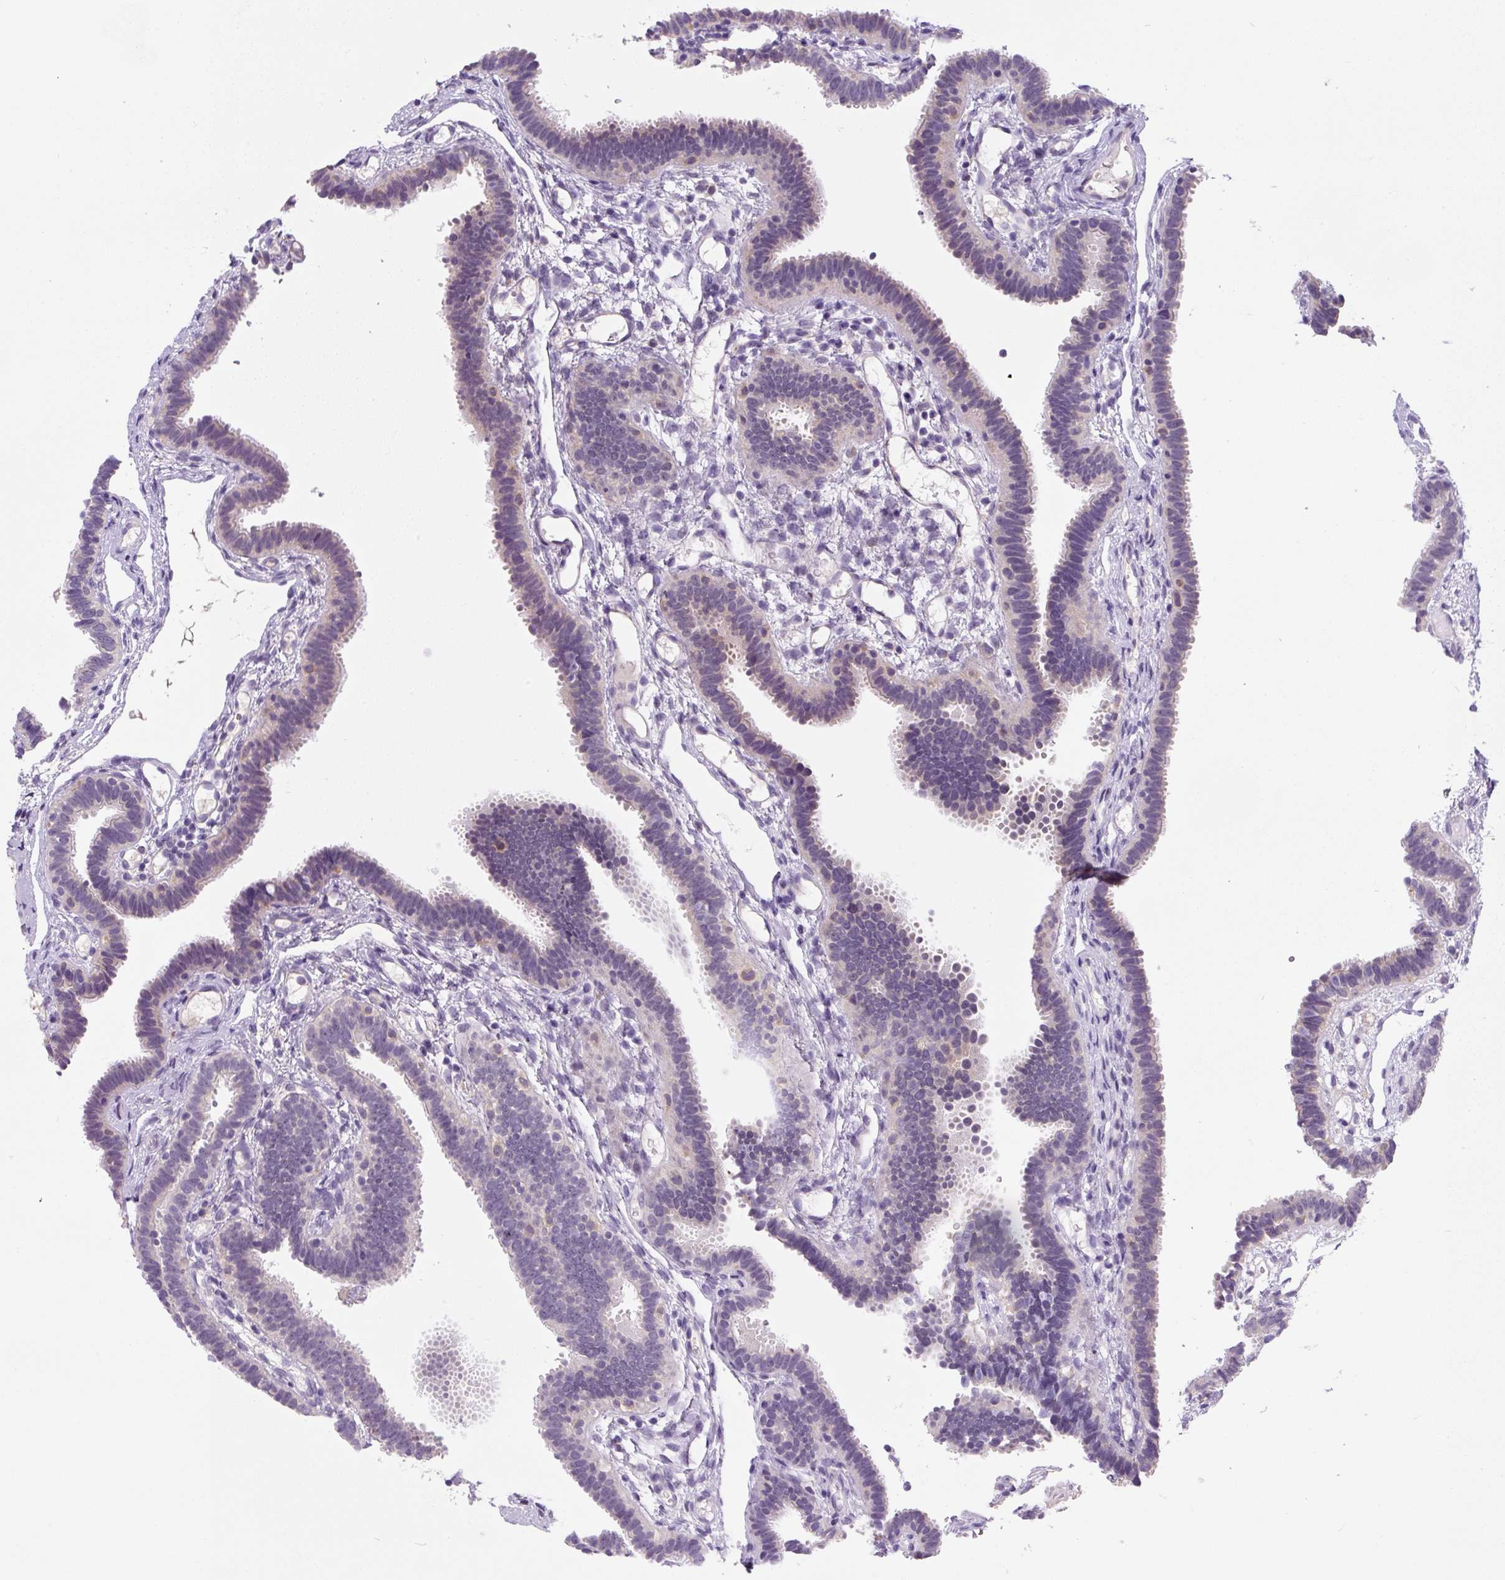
{"staining": {"intensity": "negative", "quantity": "none", "location": "none"}, "tissue": "fallopian tube", "cell_type": "Glandular cells", "image_type": "normal", "snomed": [{"axis": "morphology", "description": "Normal tissue, NOS"}, {"axis": "topography", "description": "Fallopian tube"}], "caption": "DAB immunohistochemical staining of benign human fallopian tube shows no significant positivity in glandular cells. Nuclei are stained in blue.", "gene": "FZD5", "patient": {"sex": "female", "age": 37}}